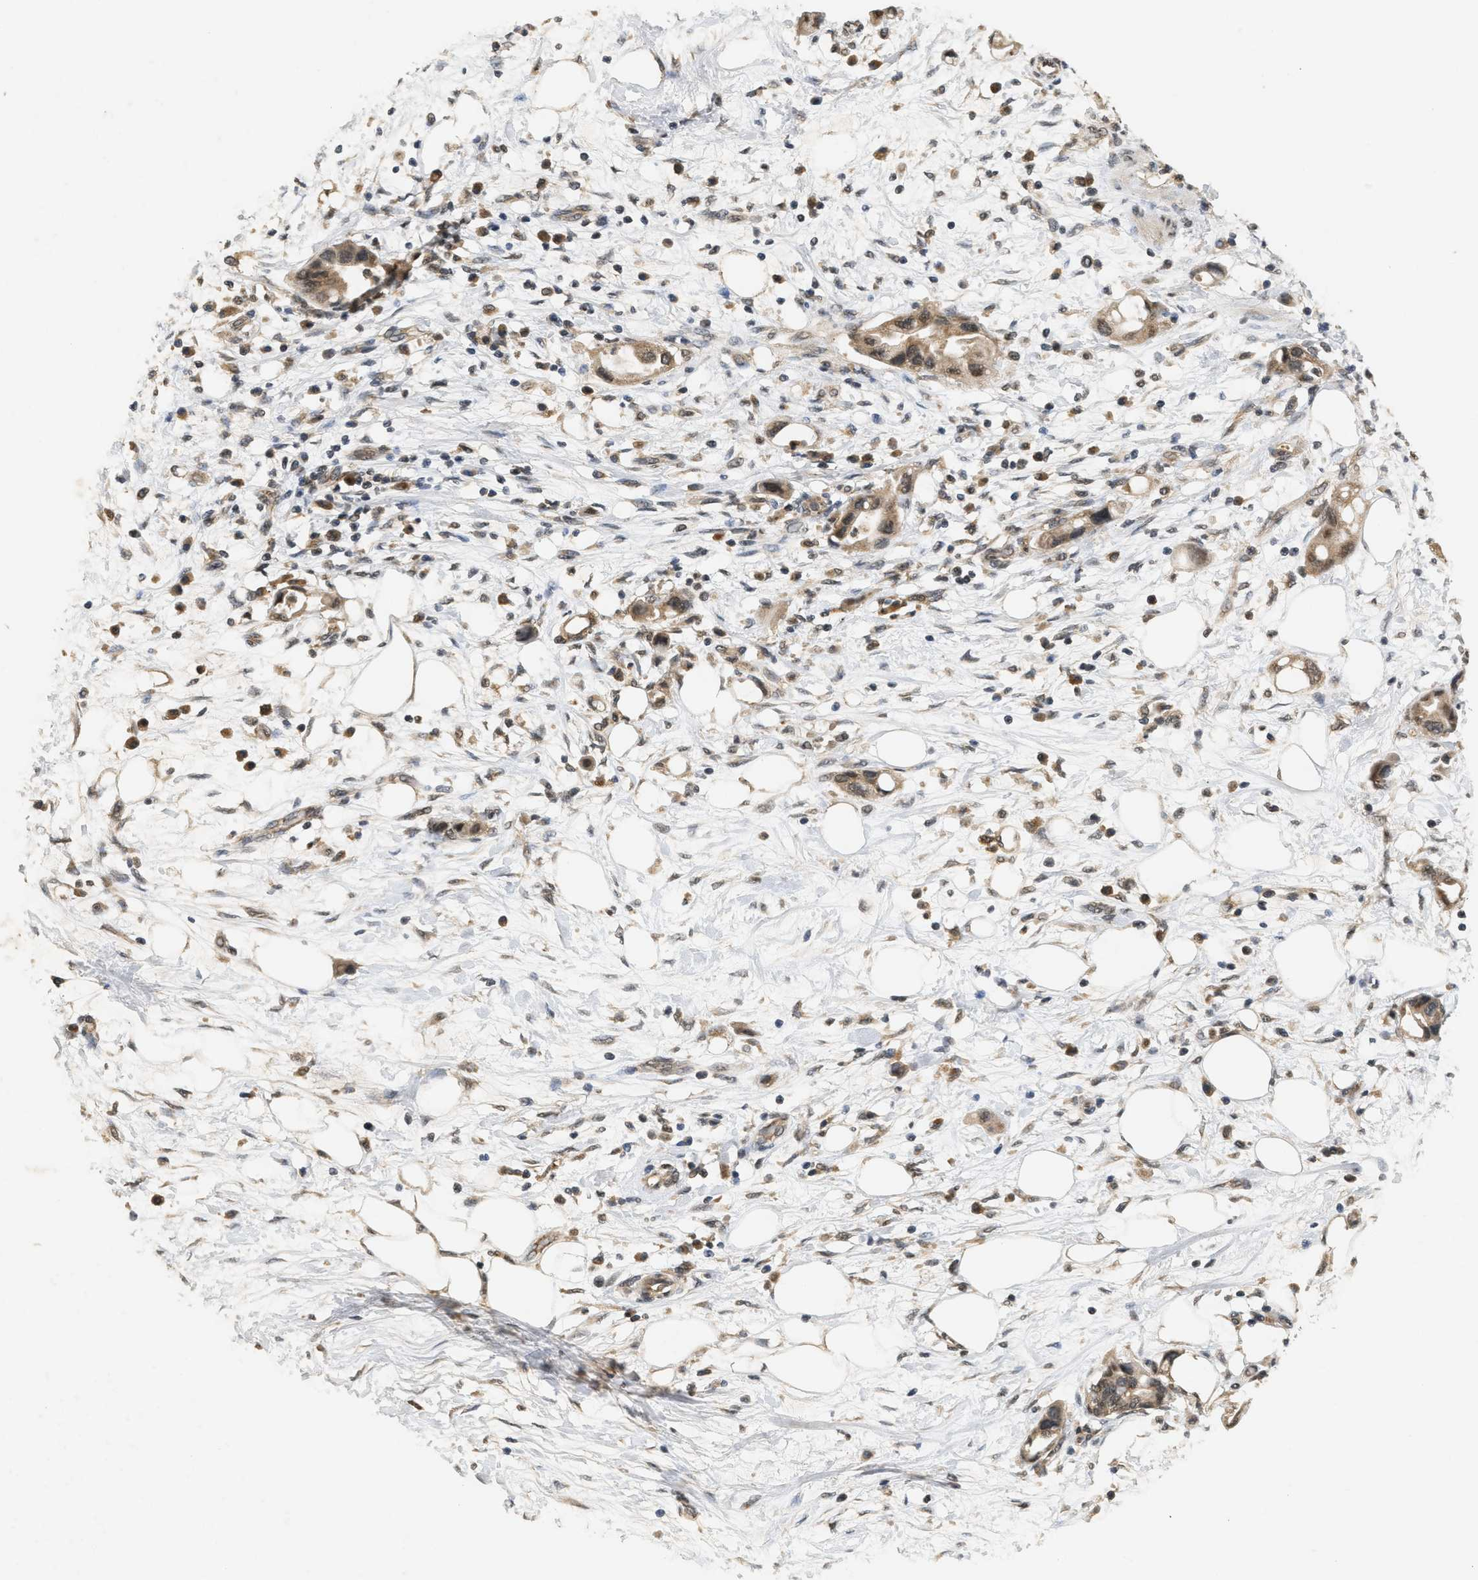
{"staining": {"intensity": "moderate", "quantity": ">75%", "location": "cytoplasmic/membranous,nuclear"}, "tissue": "pancreatic cancer", "cell_type": "Tumor cells", "image_type": "cancer", "snomed": [{"axis": "morphology", "description": "Adenocarcinoma, NOS"}, {"axis": "topography", "description": "Pancreas"}], "caption": "Moderate cytoplasmic/membranous and nuclear staining is seen in approximately >75% of tumor cells in adenocarcinoma (pancreatic). The protein is stained brown, and the nuclei are stained in blue (DAB (3,3'-diaminobenzidine) IHC with brightfield microscopy, high magnification).", "gene": "PRKD1", "patient": {"sex": "female", "age": 57}}